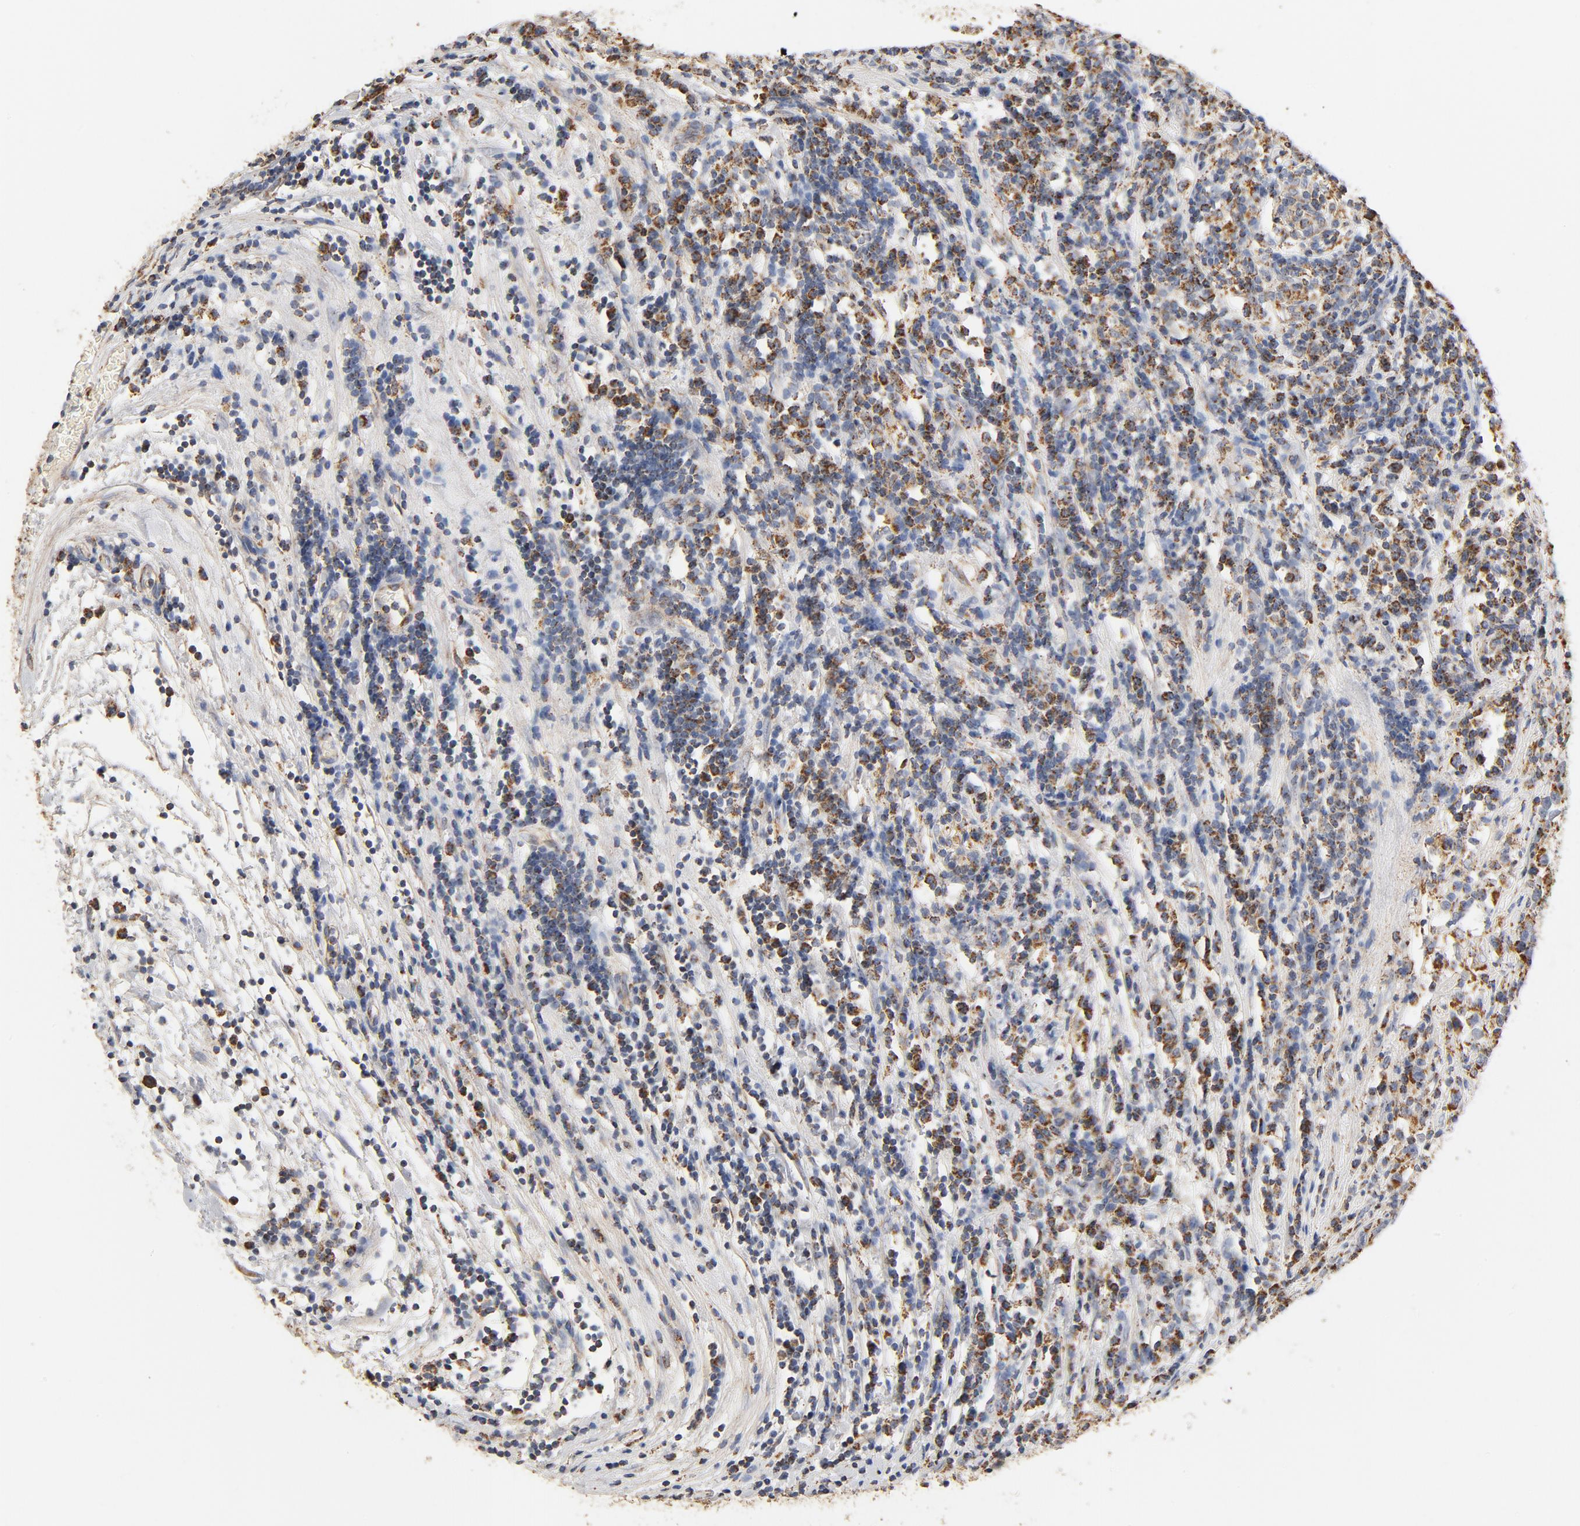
{"staining": {"intensity": "strong", "quantity": ">75%", "location": "cytoplasmic/membranous"}, "tissue": "testis cancer", "cell_type": "Tumor cells", "image_type": "cancer", "snomed": [{"axis": "morphology", "description": "Seminoma, NOS"}, {"axis": "topography", "description": "Testis"}], "caption": "Immunohistochemistry (DAB) staining of human seminoma (testis) shows strong cytoplasmic/membranous protein expression in about >75% of tumor cells.", "gene": "COX4I1", "patient": {"sex": "male", "age": 43}}